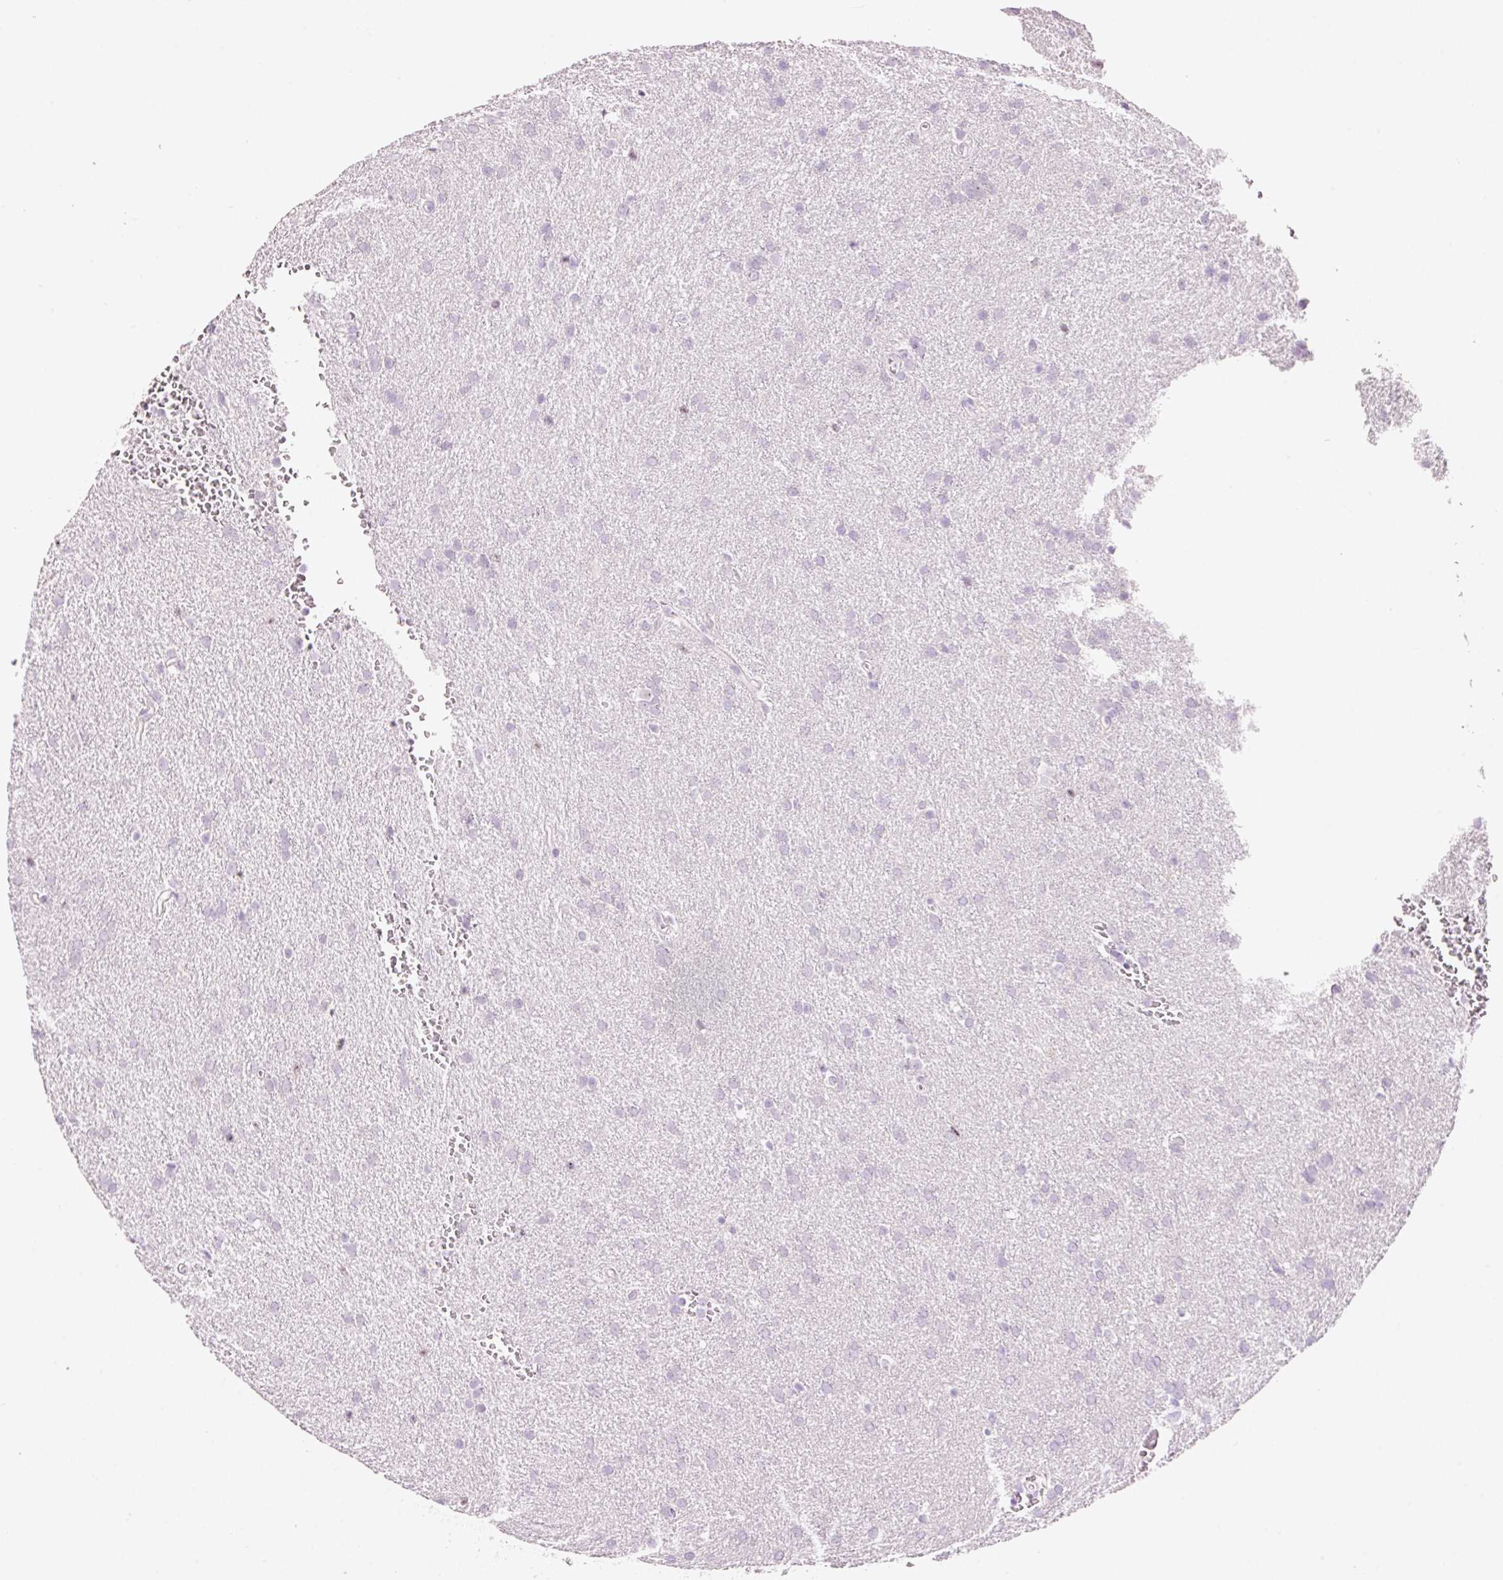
{"staining": {"intensity": "negative", "quantity": "none", "location": "none"}, "tissue": "glioma", "cell_type": "Tumor cells", "image_type": "cancer", "snomed": [{"axis": "morphology", "description": "Glioma, malignant, Low grade"}, {"axis": "topography", "description": "Brain"}], "caption": "This micrograph is of malignant glioma (low-grade) stained with immunohistochemistry (IHC) to label a protein in brown with the nuclei are counter-stained blue. There is no staining in tumor cells.", "gene": "GCG", "patient": {"sex": "female", "age": 33}}